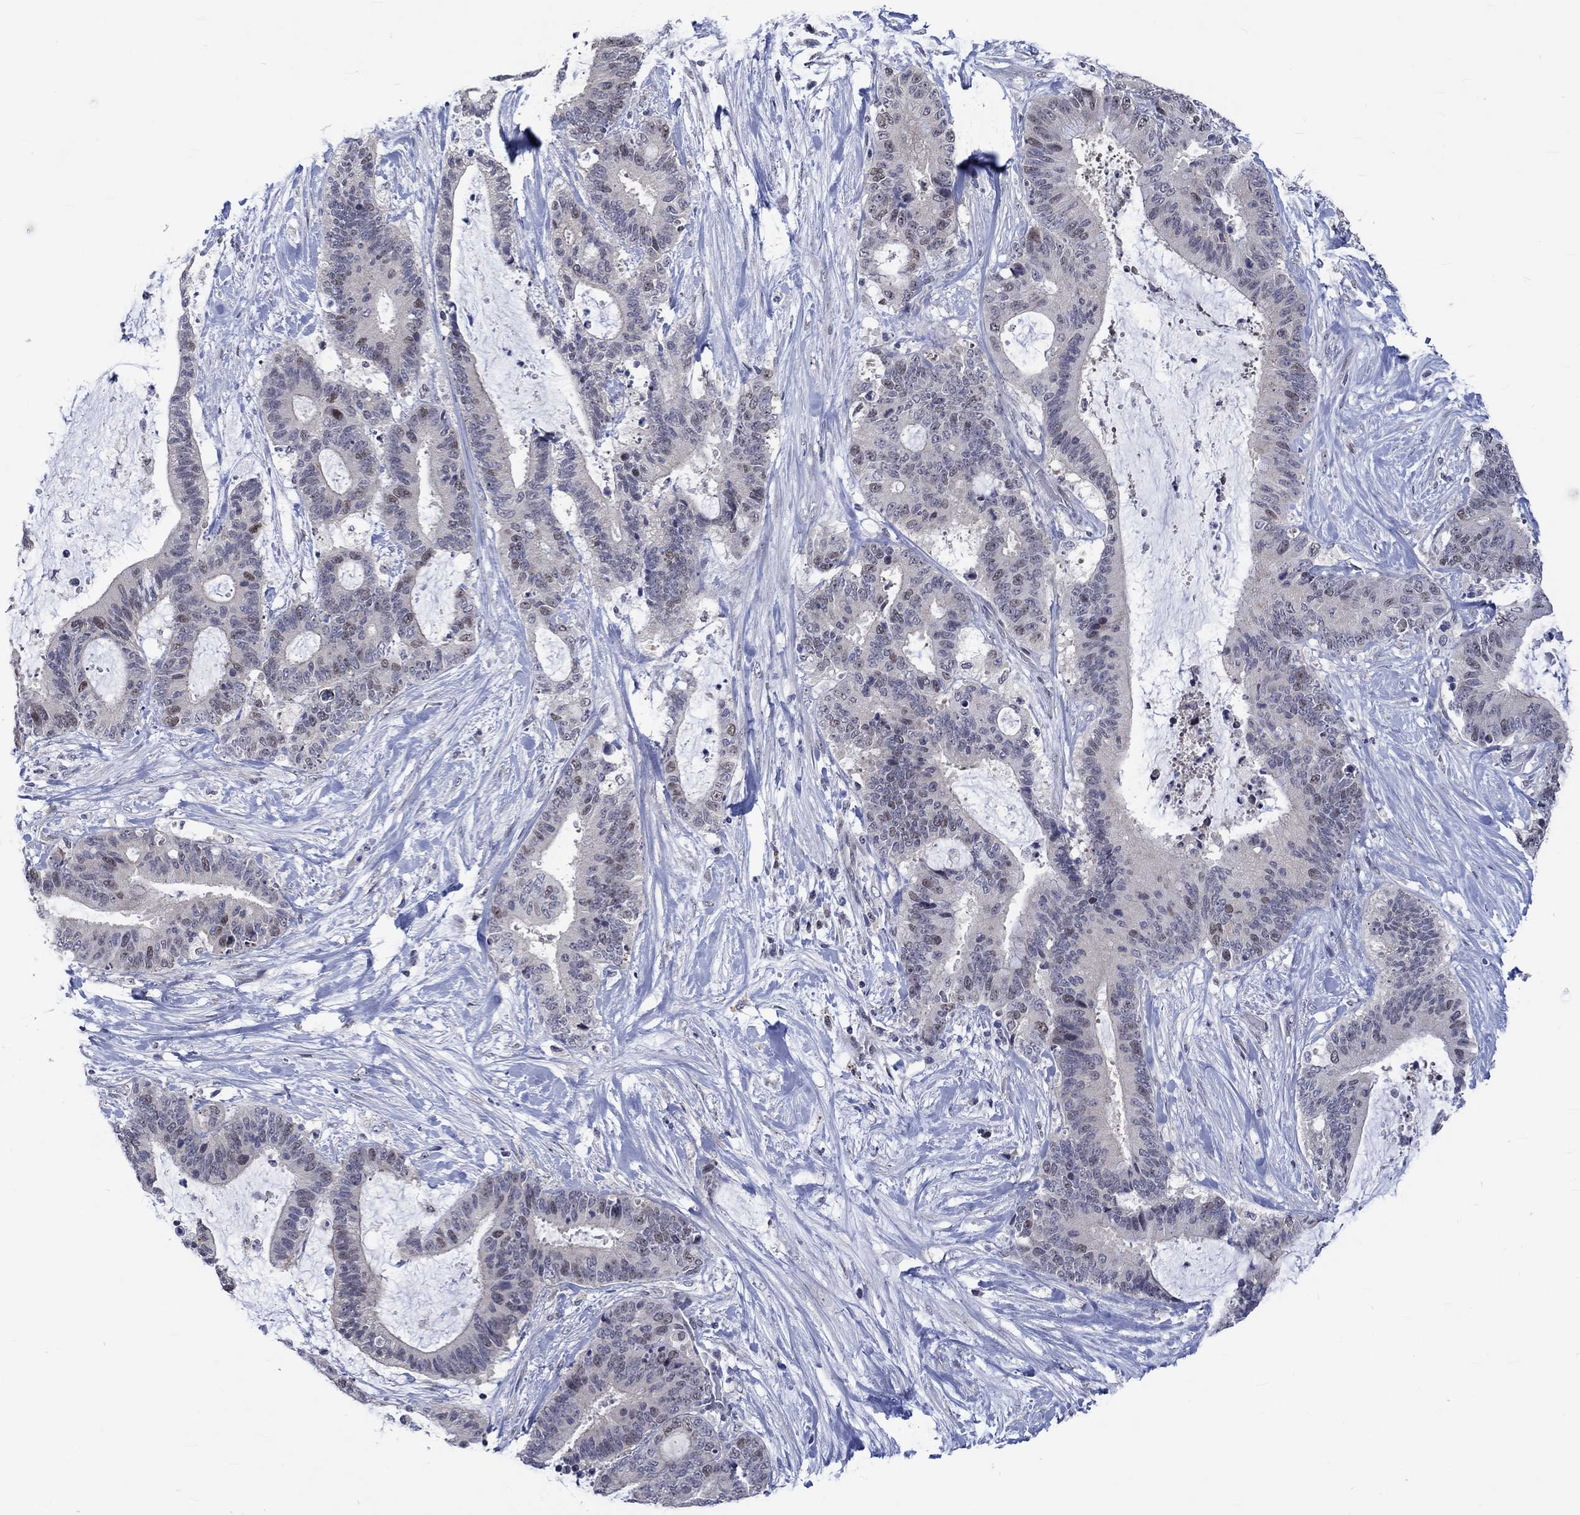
{"staining": {"intensity": "weak", "quantity": "<25%", "location": "nuclear"}, "tissue": "liver cancer", "cell_type": "Tumor cells", "image_type": "cancer", "snomed": [{"axis": "morphology", "description": "Cholangiocarcinoma"}, {"axis": "topography", "description": "Liver"}], "caption": "Immunohistochemical staining of liver cholangiocarcinoma demonstrates no significant expression in tumor cells.", "gene": "E2F8", "patient": {"sex": "female", "age": 73}}